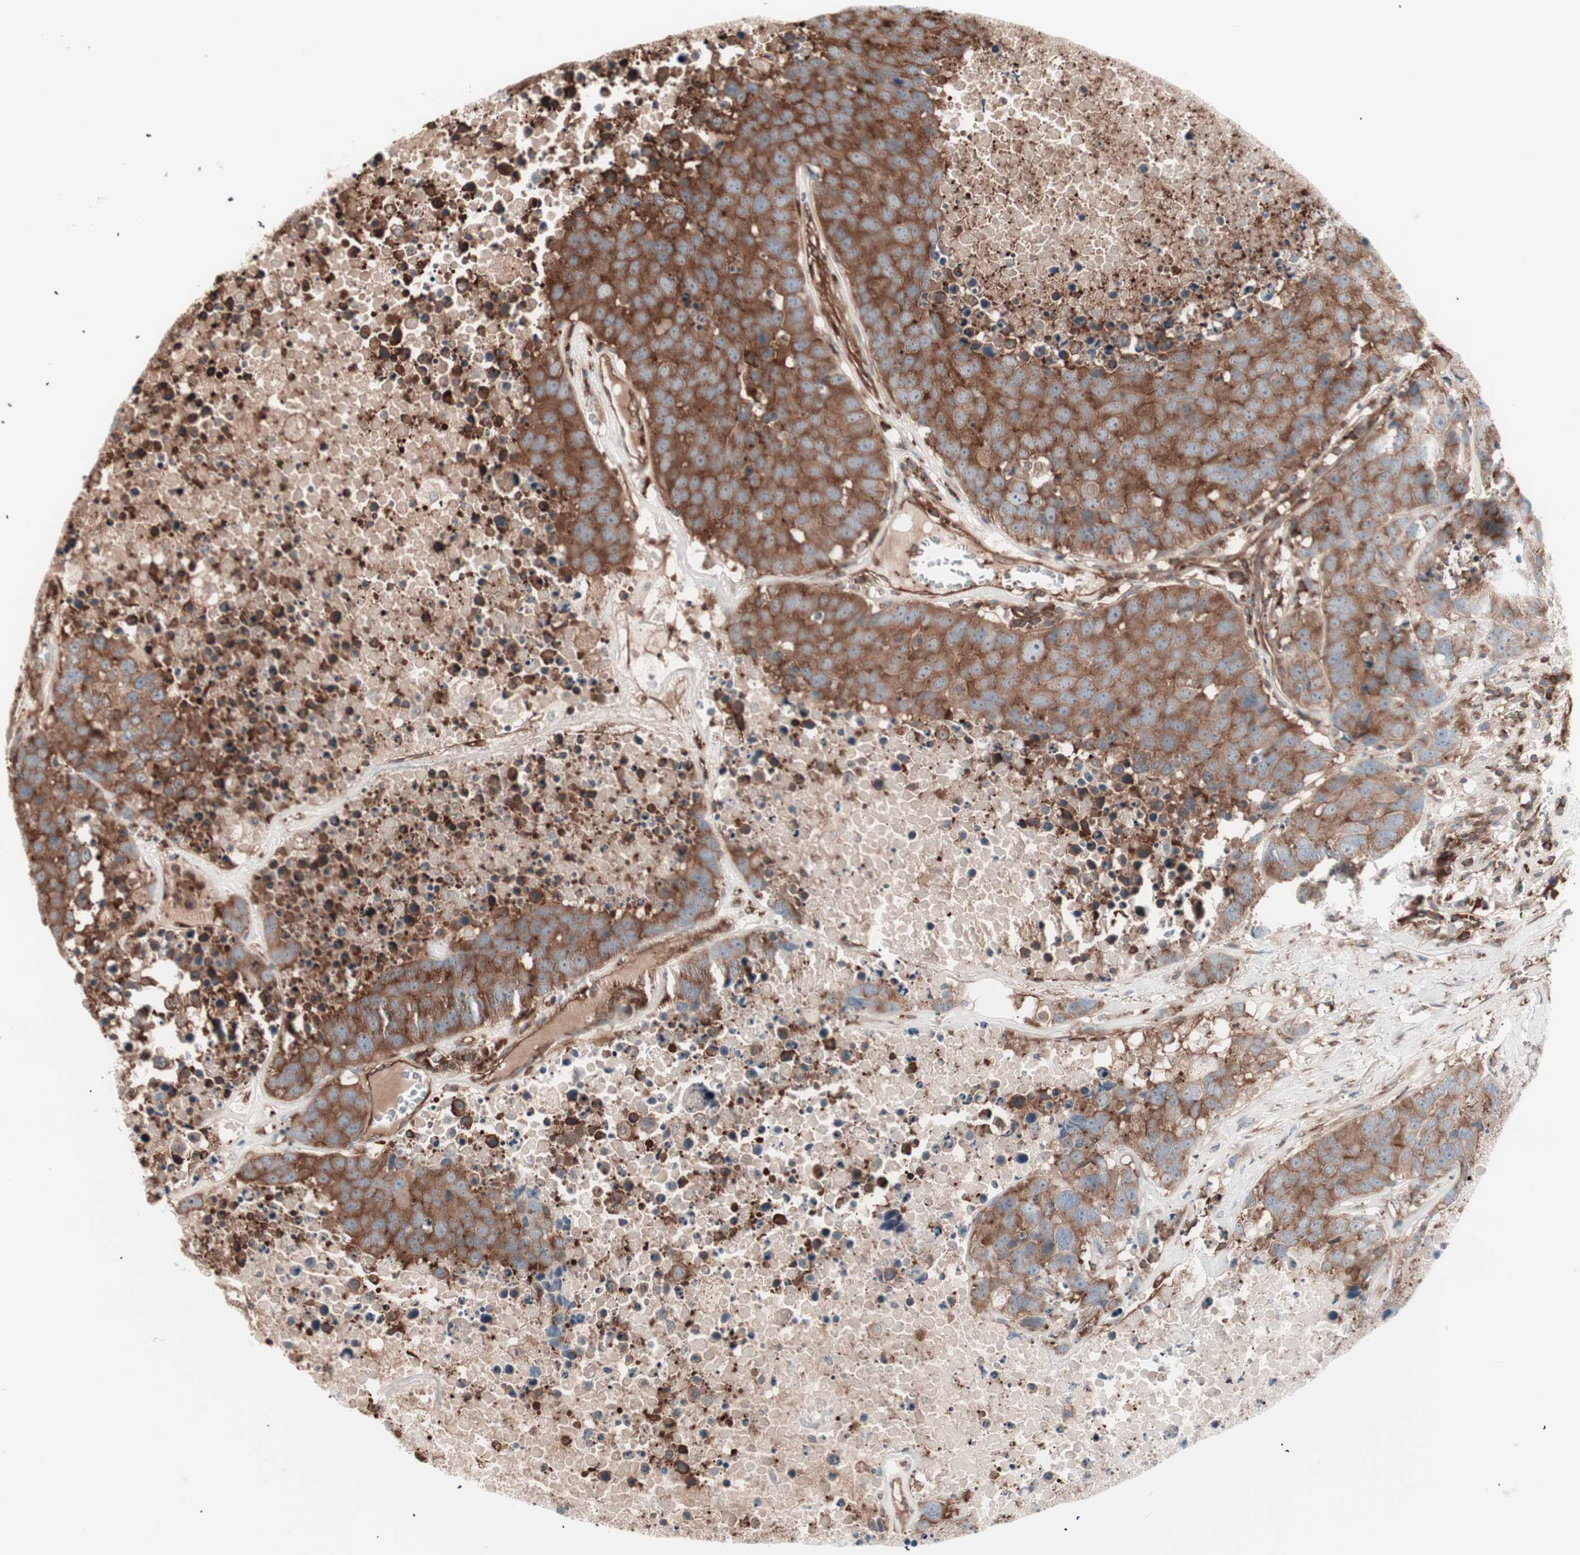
{"staining": {"intensity": "strong", "quantity": ">75%", "location": "cytoplasmic/membranous"}, "tissue": "carcinoid", "cell_type": "Tumor cells", "image_type": "cancer", "snomed": [{"axis": "morphology", "description": "Carcinoid, malignant, NOS"}, {"axis": "topography", "description": "Lung"}], "caption": "A brown stain shows strong cytoplasmic/membranous expression of a protein in human malignant carcinoid tumor cells. The staining was performed using DAB, with brown indicating positive protein expression. Nuclei are stained blue with hematoxylin.", "gene": "TCP11L1", "patient": {"sex": "male", "age": 60}}